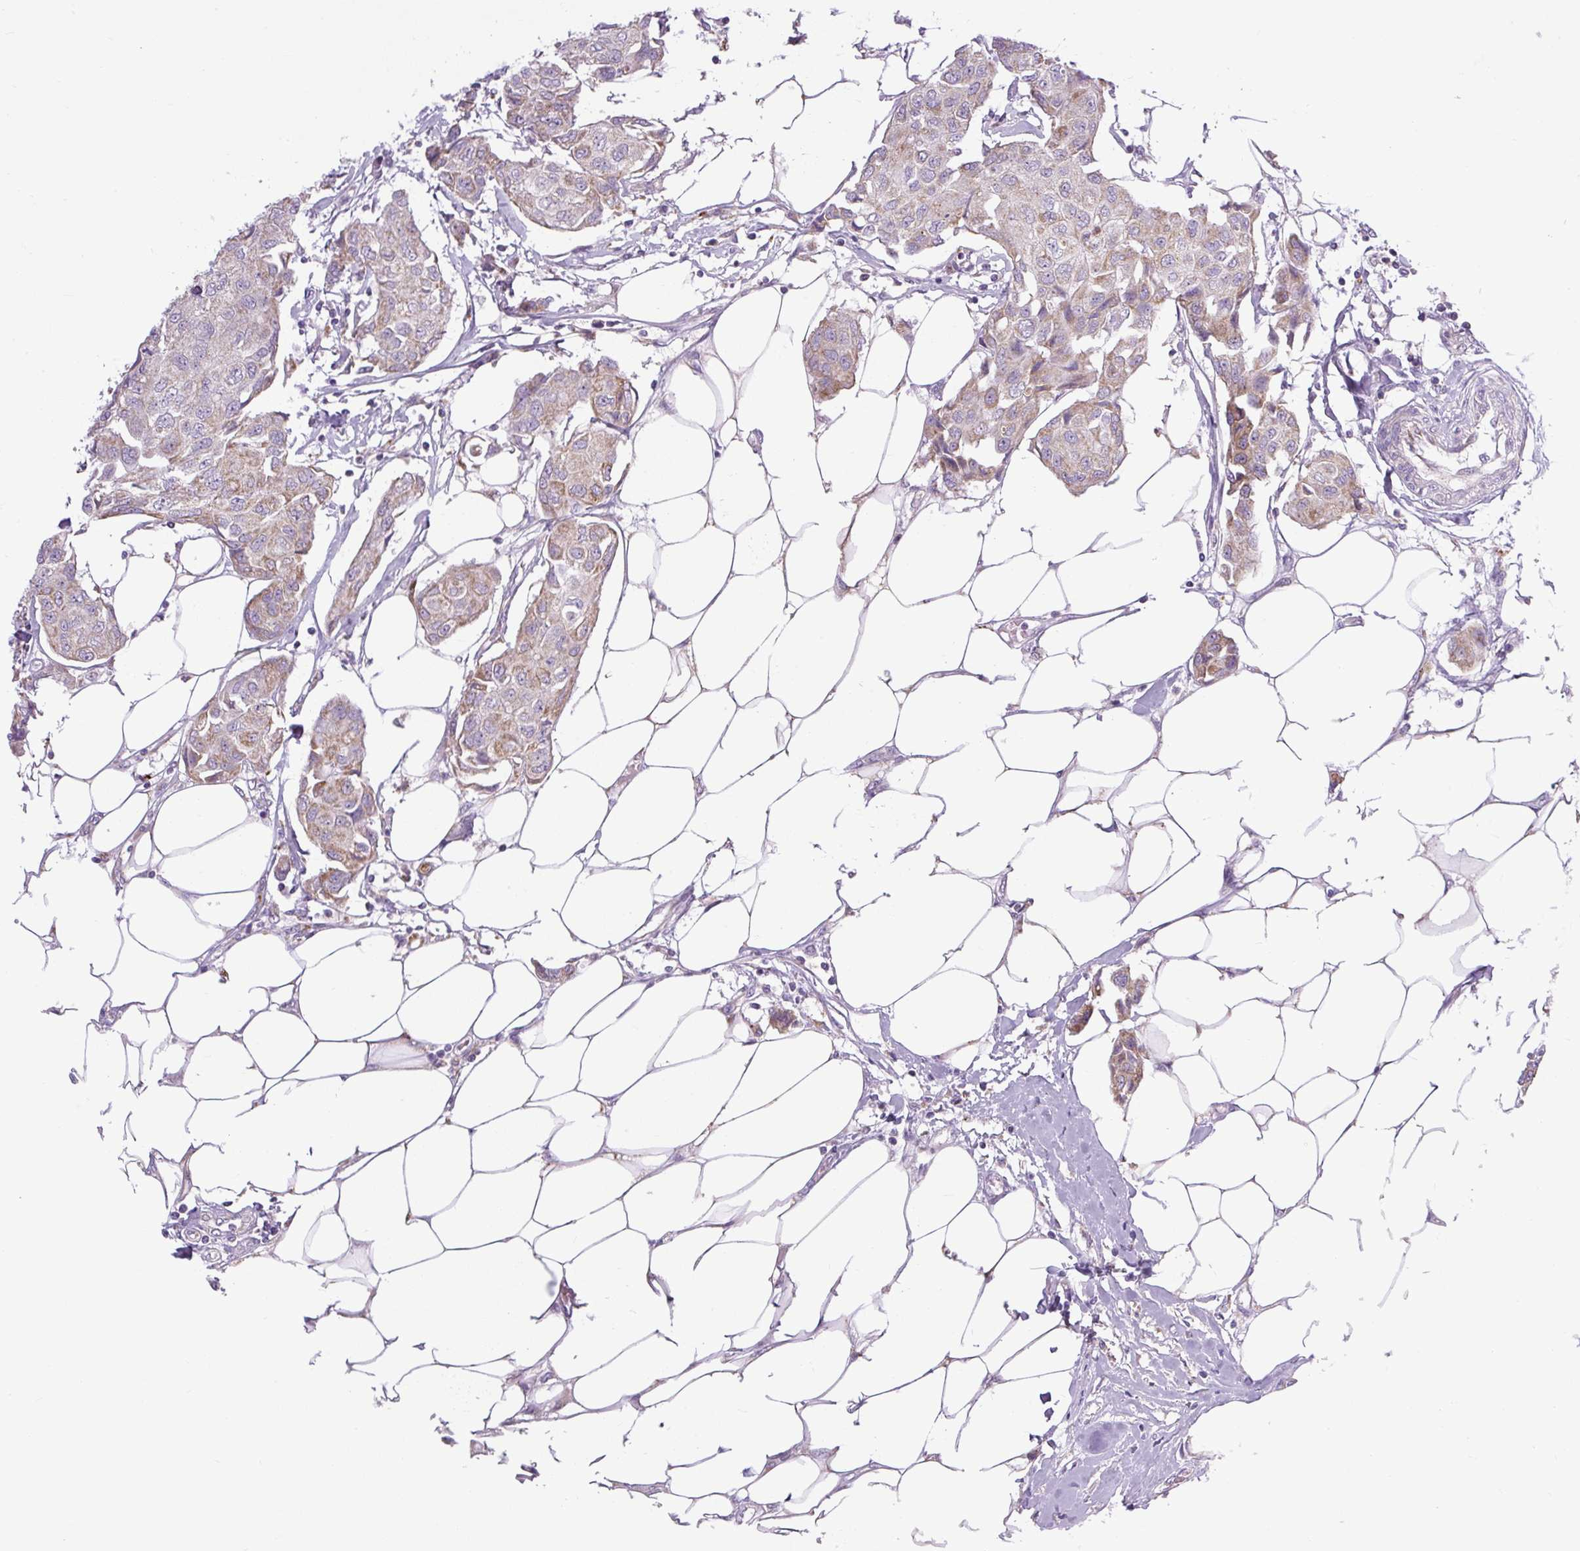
{"staining": {"intensity": "weak", "quantity": ">75%", "location": "cytoplasmic/membranous"}, "tissue": "breast cancer", "cell_type": "Tumor cells", "image_type": "cancer", "snomed": [{"axis": "morphology", "description": "Duct carcinoma"}, {"axis": "topography", "description": "Breast"}, {"axis": "topography", "description": "Lymph node"}], "caption": "About >75% of tumor cells in breast cancer reveal weak cytoplasmic/membranous protein expression as visualized by brown immunohistochemical staining.", "gene": "RNASE10", "patient": {"sex": "female", "age": 80}}